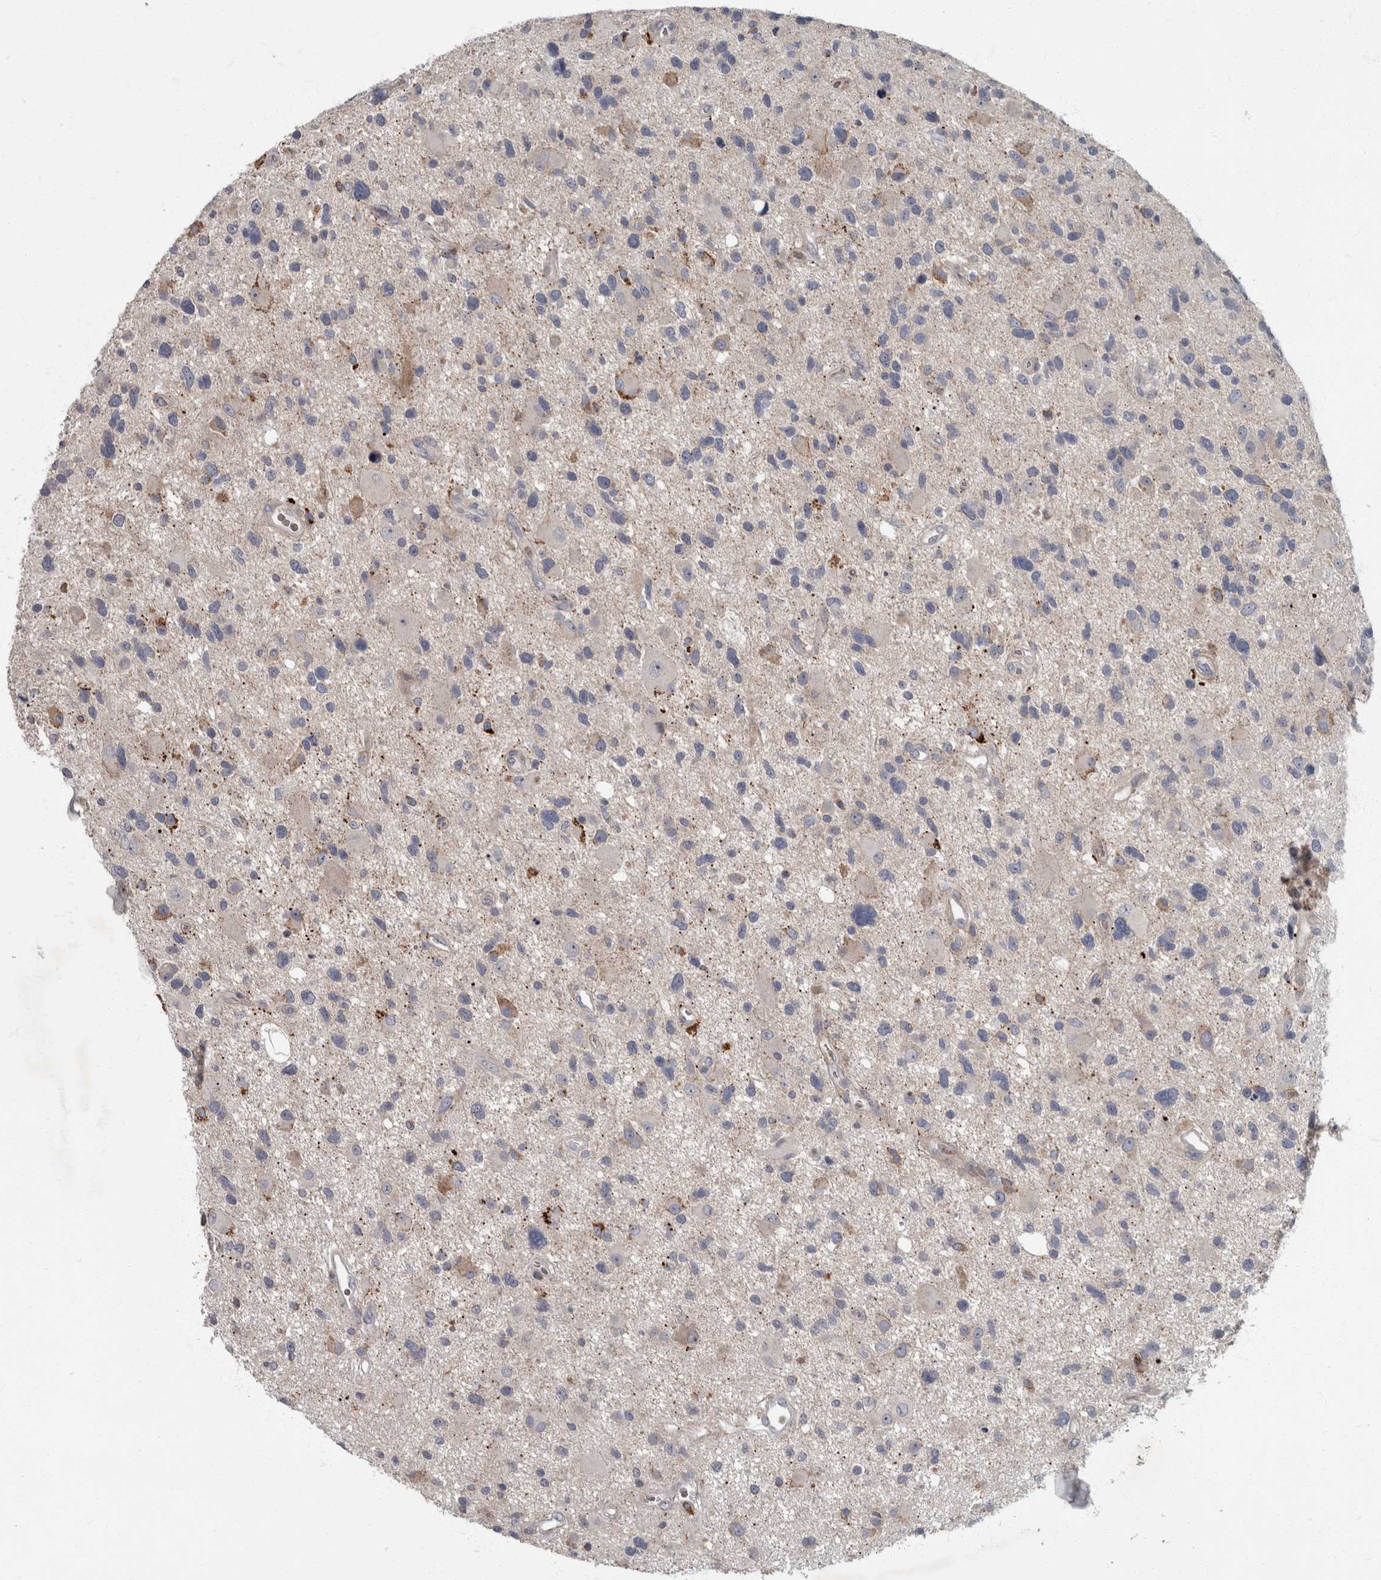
{"staining": {"intensity": "moderate", "quantity": "<25%", "location": "cytoplasmic/membranous"}, "tissue": "glioma", "cell_type": "Tumor cells", "image_type": "cancer", "snomed": [{"axis": "morphology", "description": "Glioma, malignant, High grade"}, {"axis": "topography", "description": "Brain"}], "caption": "Protein staining reveals moderate cytoplasmic/membranous staining in about <25% of tumor cells in glioma. (Brightfield microscopy of DAB IHC at high magnification).", "gene": "CDC42BPG", "patient": {"sex": "male", "age": 33}}